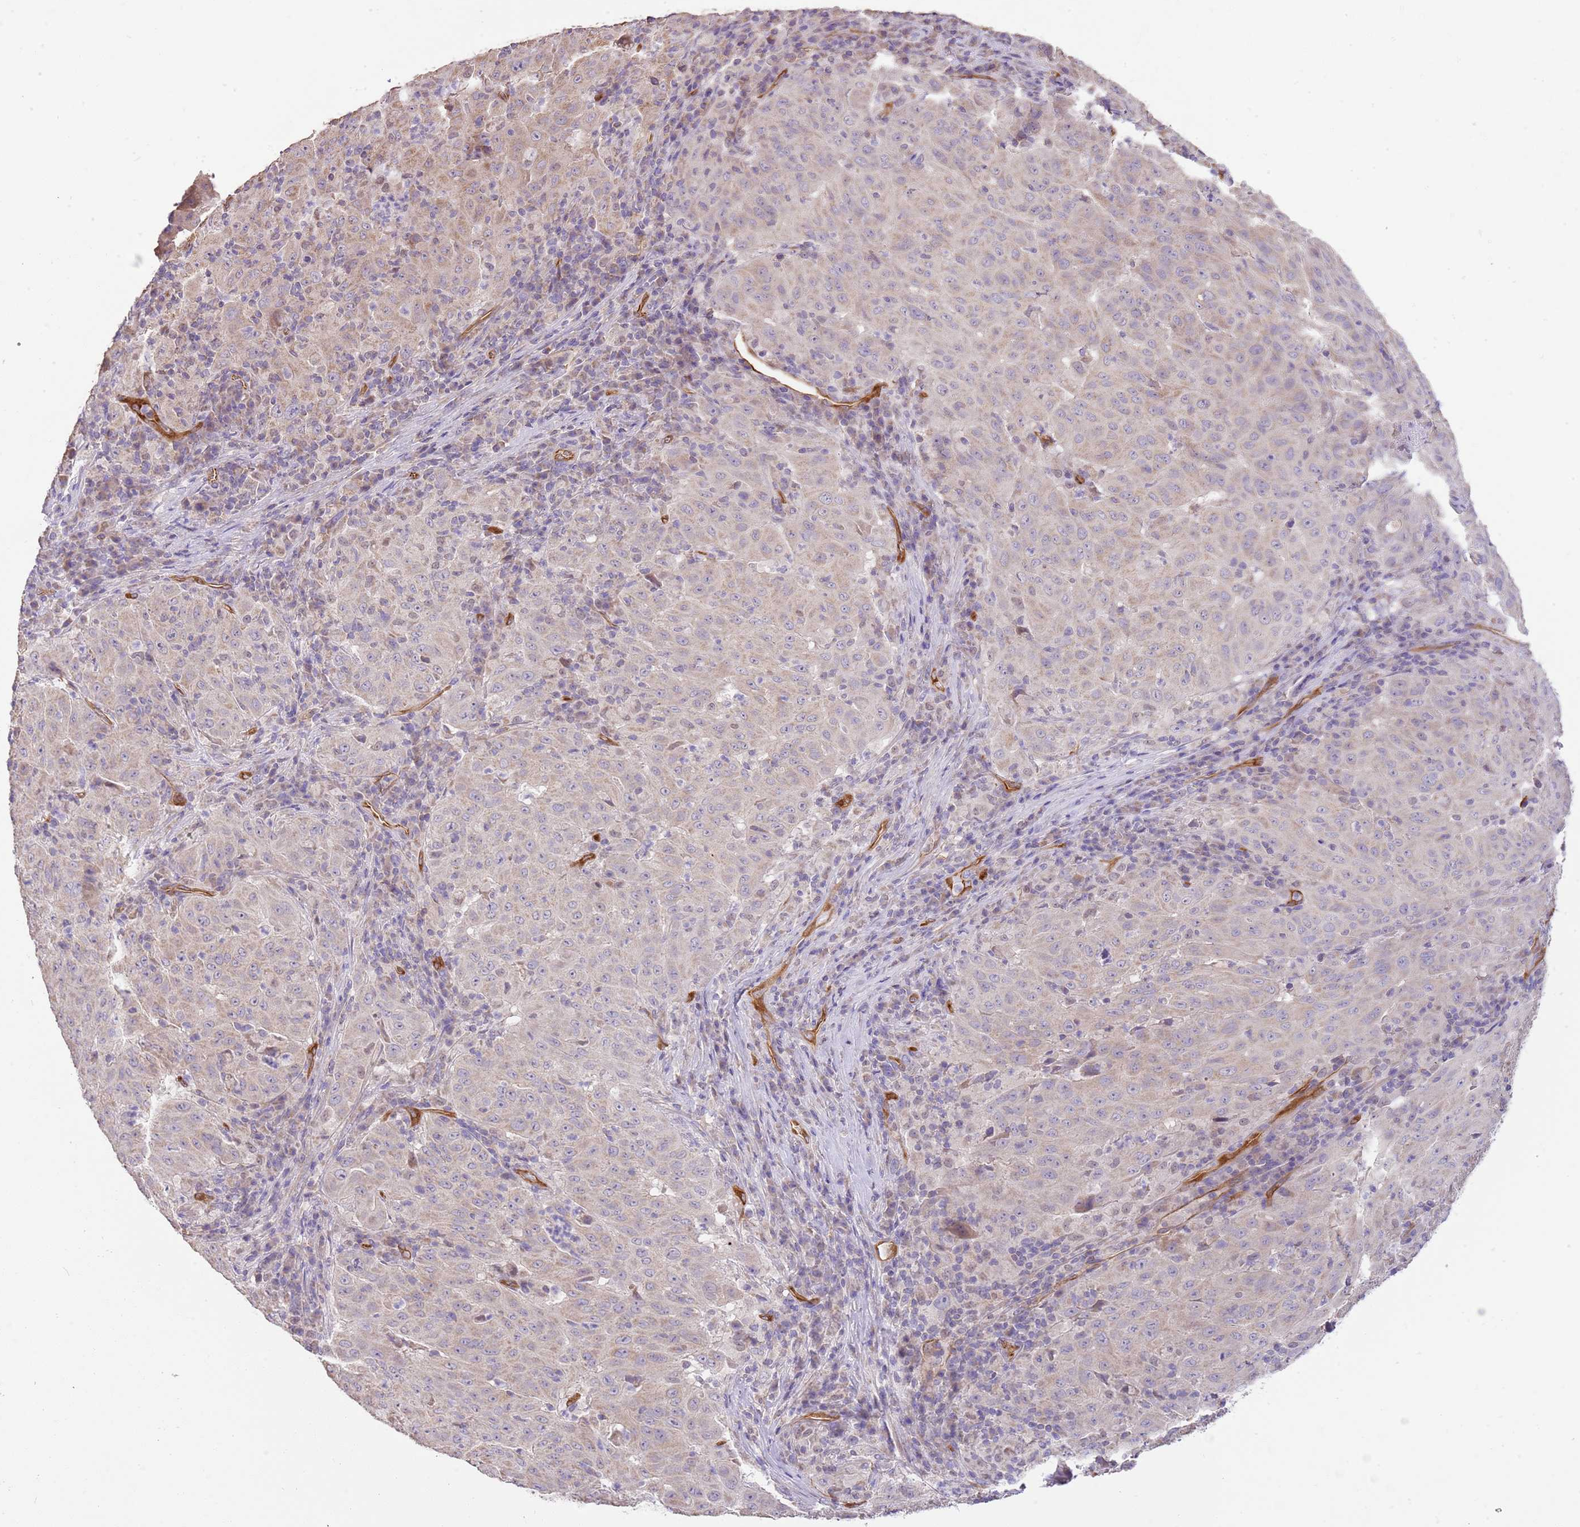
{"staining": {"intensity": "moderate", "quantity": "25%-75%", "location": "cytoplasmic/membranous"}, "tissue": "pancreatic cancer", "cell_type": "Tumor cells", "image_type": "cancer", "snomed": [{"axis": "morphology", "description": "Adenocarcinoma, NOS"}, {"axis": "topography", "description": "Pancreas"}], "caption": "Protein expression analysis of adenocarcinoma (pancreatic) shows moderate cytoplasmic/membranous expression in approximately 25%-75% of tumor cells. Using DAB (brown) and hematoxylin (blue) stains, captured at high magnification using brightfield microscopy.", "gene": "DOCK9", "patient": {"sex": "male", "age": 63}}